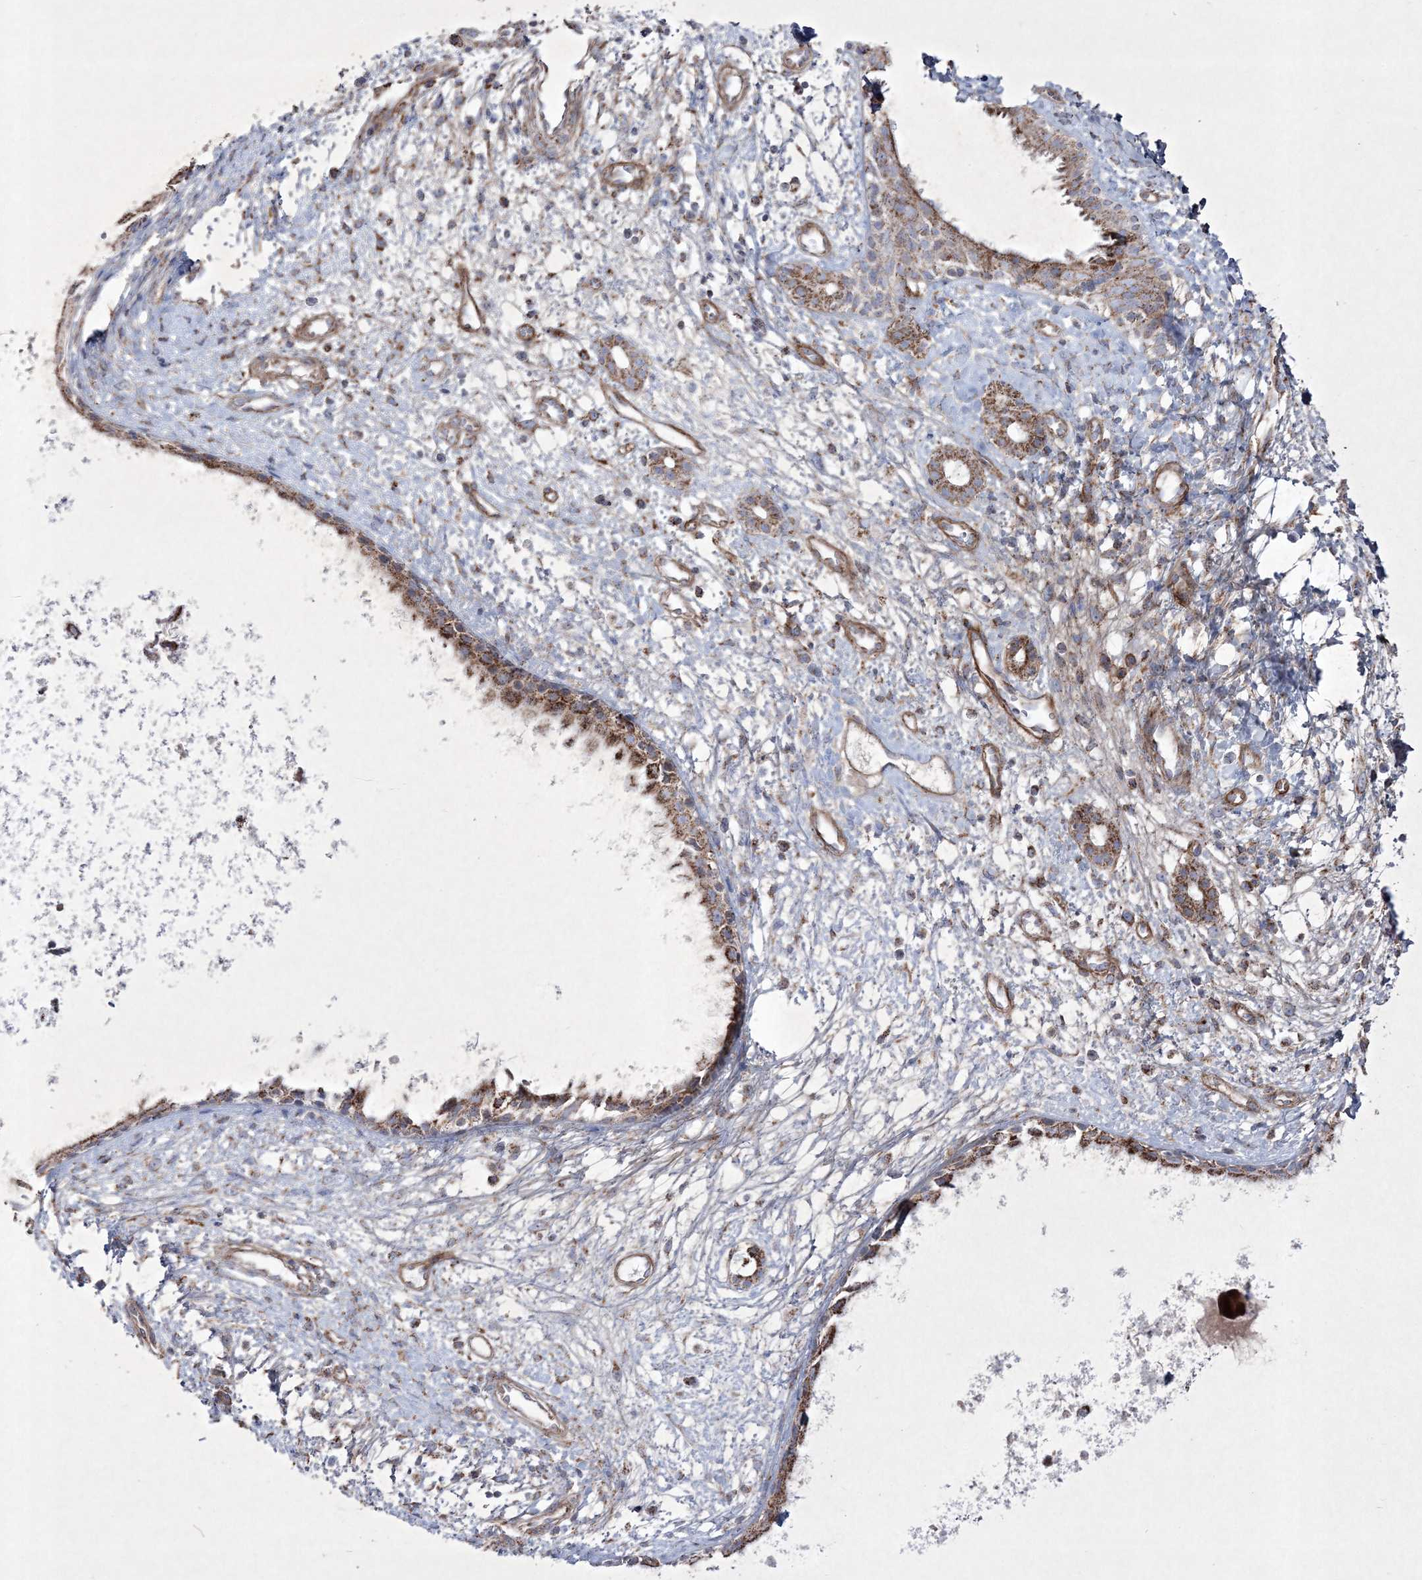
{"staining": {"intensity": "moderate", "quantity": ">75%", "location": "cytoplasmic/membranous"}, "tissue": "nasopharynx", "cell_type": "Respiratory epithelial cells", "image_type": "normal", "snomed": [{"axis": "morphology", "description": "Normal tissue, NOS"}, {"axis": "topography", "description": "Nasopharynx"}], "caption": "DAB (3,3'-diaminobenzidine) immunohistochemical staining of benign human nasopharynx displays moderate cytoplasmic/membranous protein expression in approximately >75% of respiratory epithelial cells.", "gene": "RICTOR", "patient": {"sex": "male", "age": 22}}